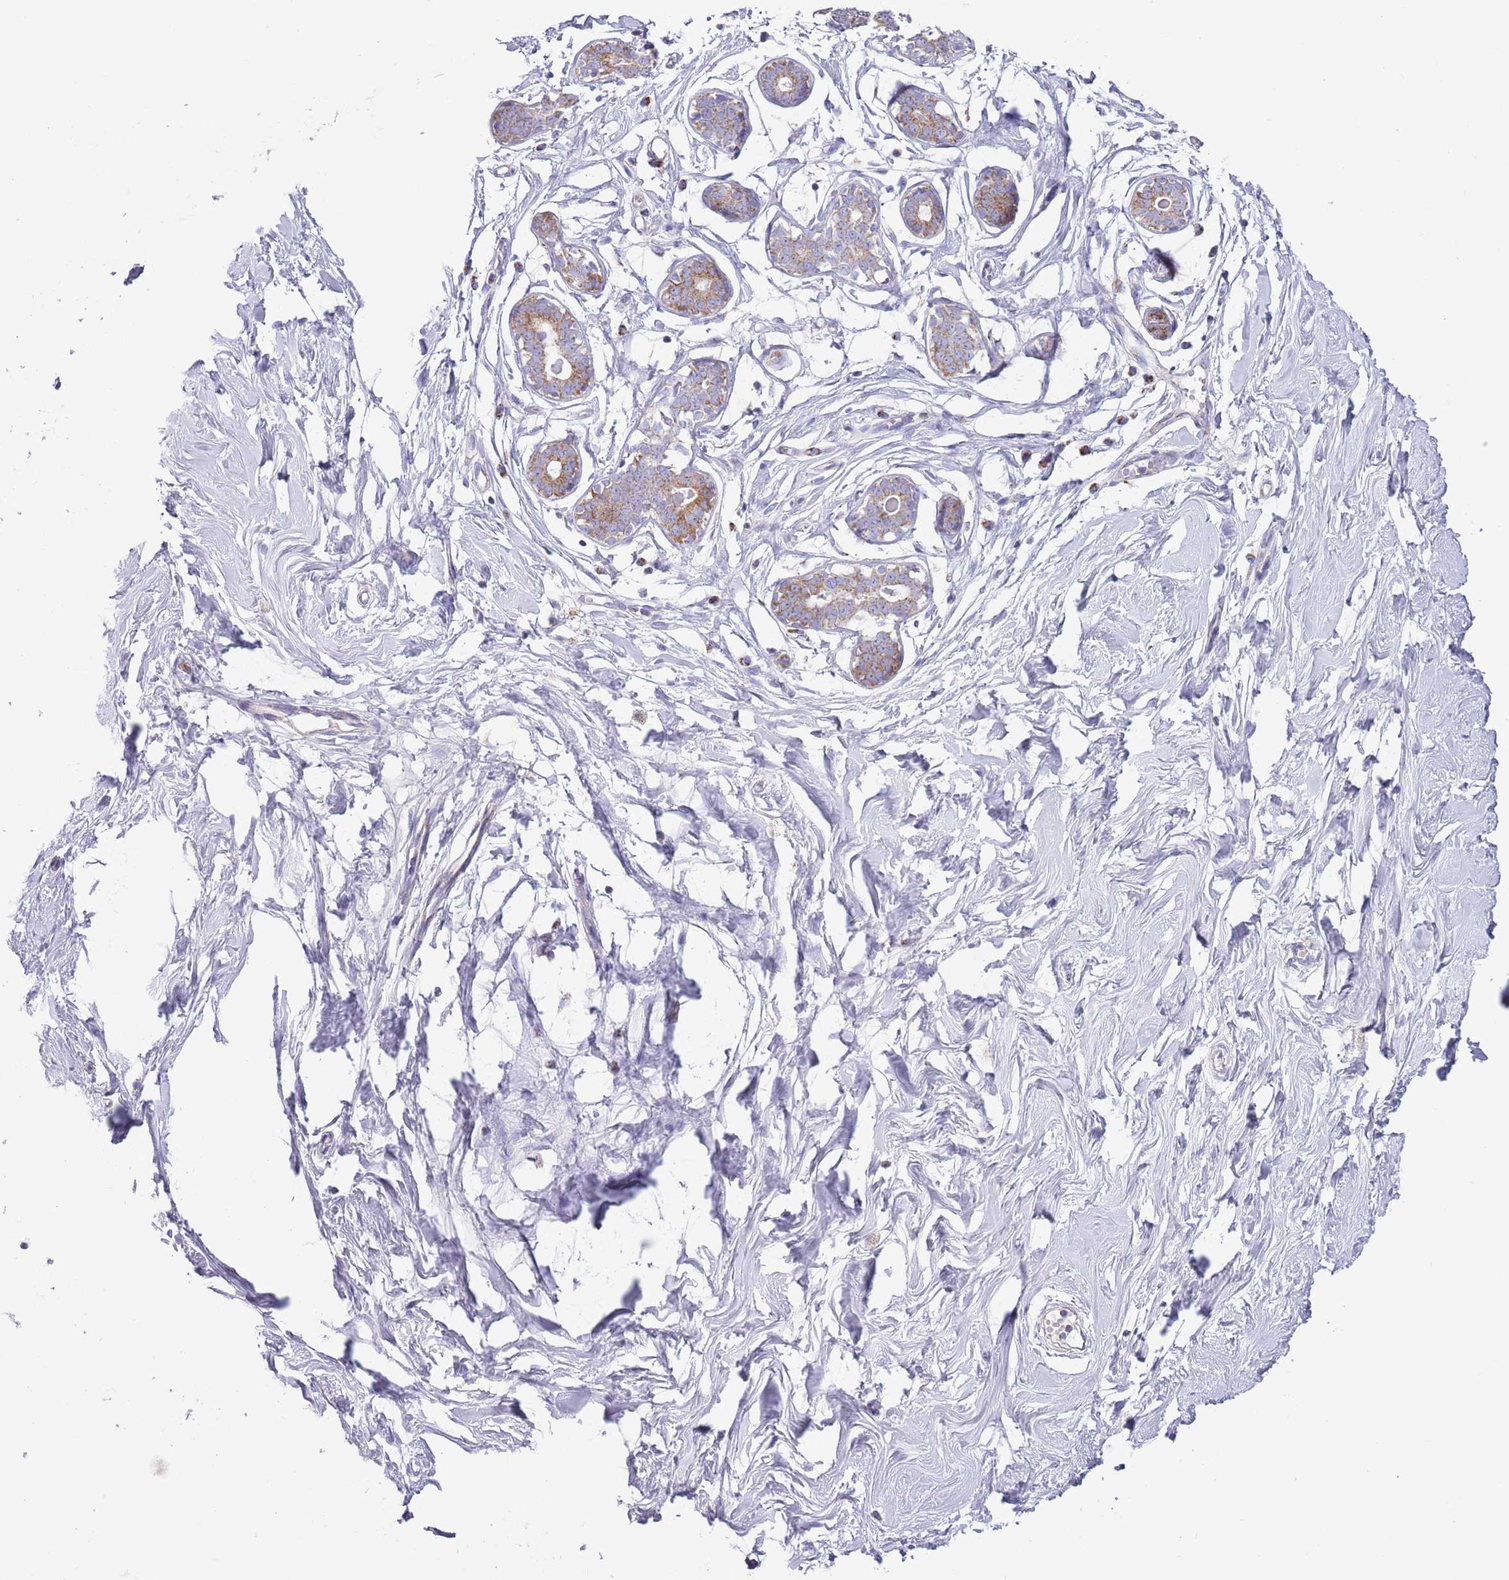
{"staining": {"intensity": "negative", "quantity": "none", "location": "none"}, "tissue": "breast", "cell_type": "Adipocytes", "image_type": "normal", "snomed": [{"axis": "morphology", "description": "Normal tissue, NOS"}, {"axis": "morphology", "description": "Adenoma, NOS"}, {"axis": "topography", "description": "Breast"}], "caption": "Breast stained for a protein using immunohistochemistry shows no expression adipocytes.", "gene": "ATP6V1B1", "patient": {"sex": "female", "age": 23}}